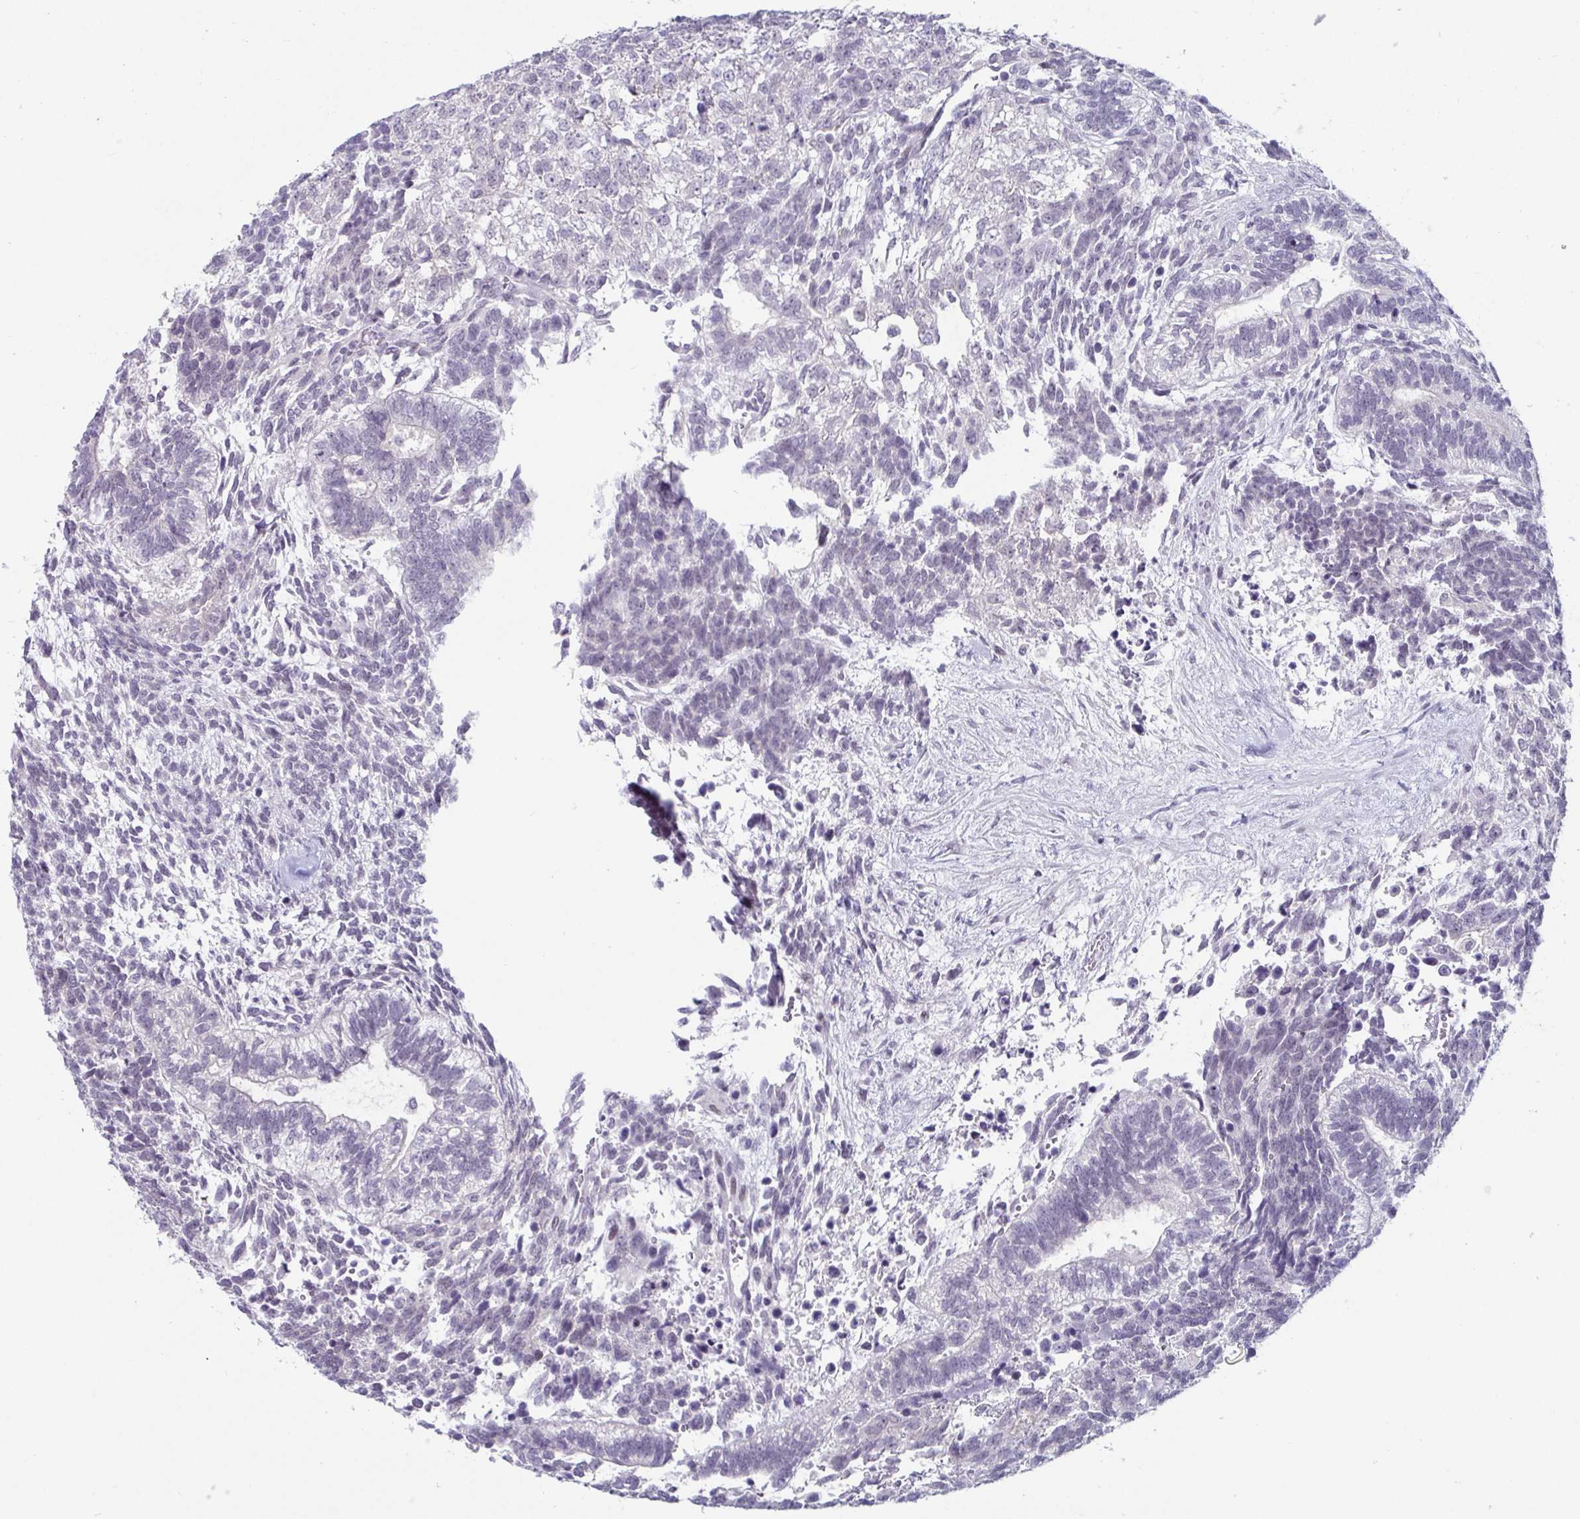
{"staining": {"intensity": "negative", "quantity": "none", "location": "none"}, "tissue": "testis cancer", "cell_type": "Tumor cells", "image_type": "cancer", "snomed": [{"axis": "morphology", "description": "Carcinoma, Embryonal, NOS"}, {"axis": "topography", "description": "Testis"}], "caption": "Immunohistochemistry image of neoplastic tissue: human testis embryonal carcinoma stained with DAB (3,3'-diaminobenzidine) displays no significant protein staining in tumor cells.", "gene": "VSIG10L", "patient": {"sex": "male", "age": 23}}